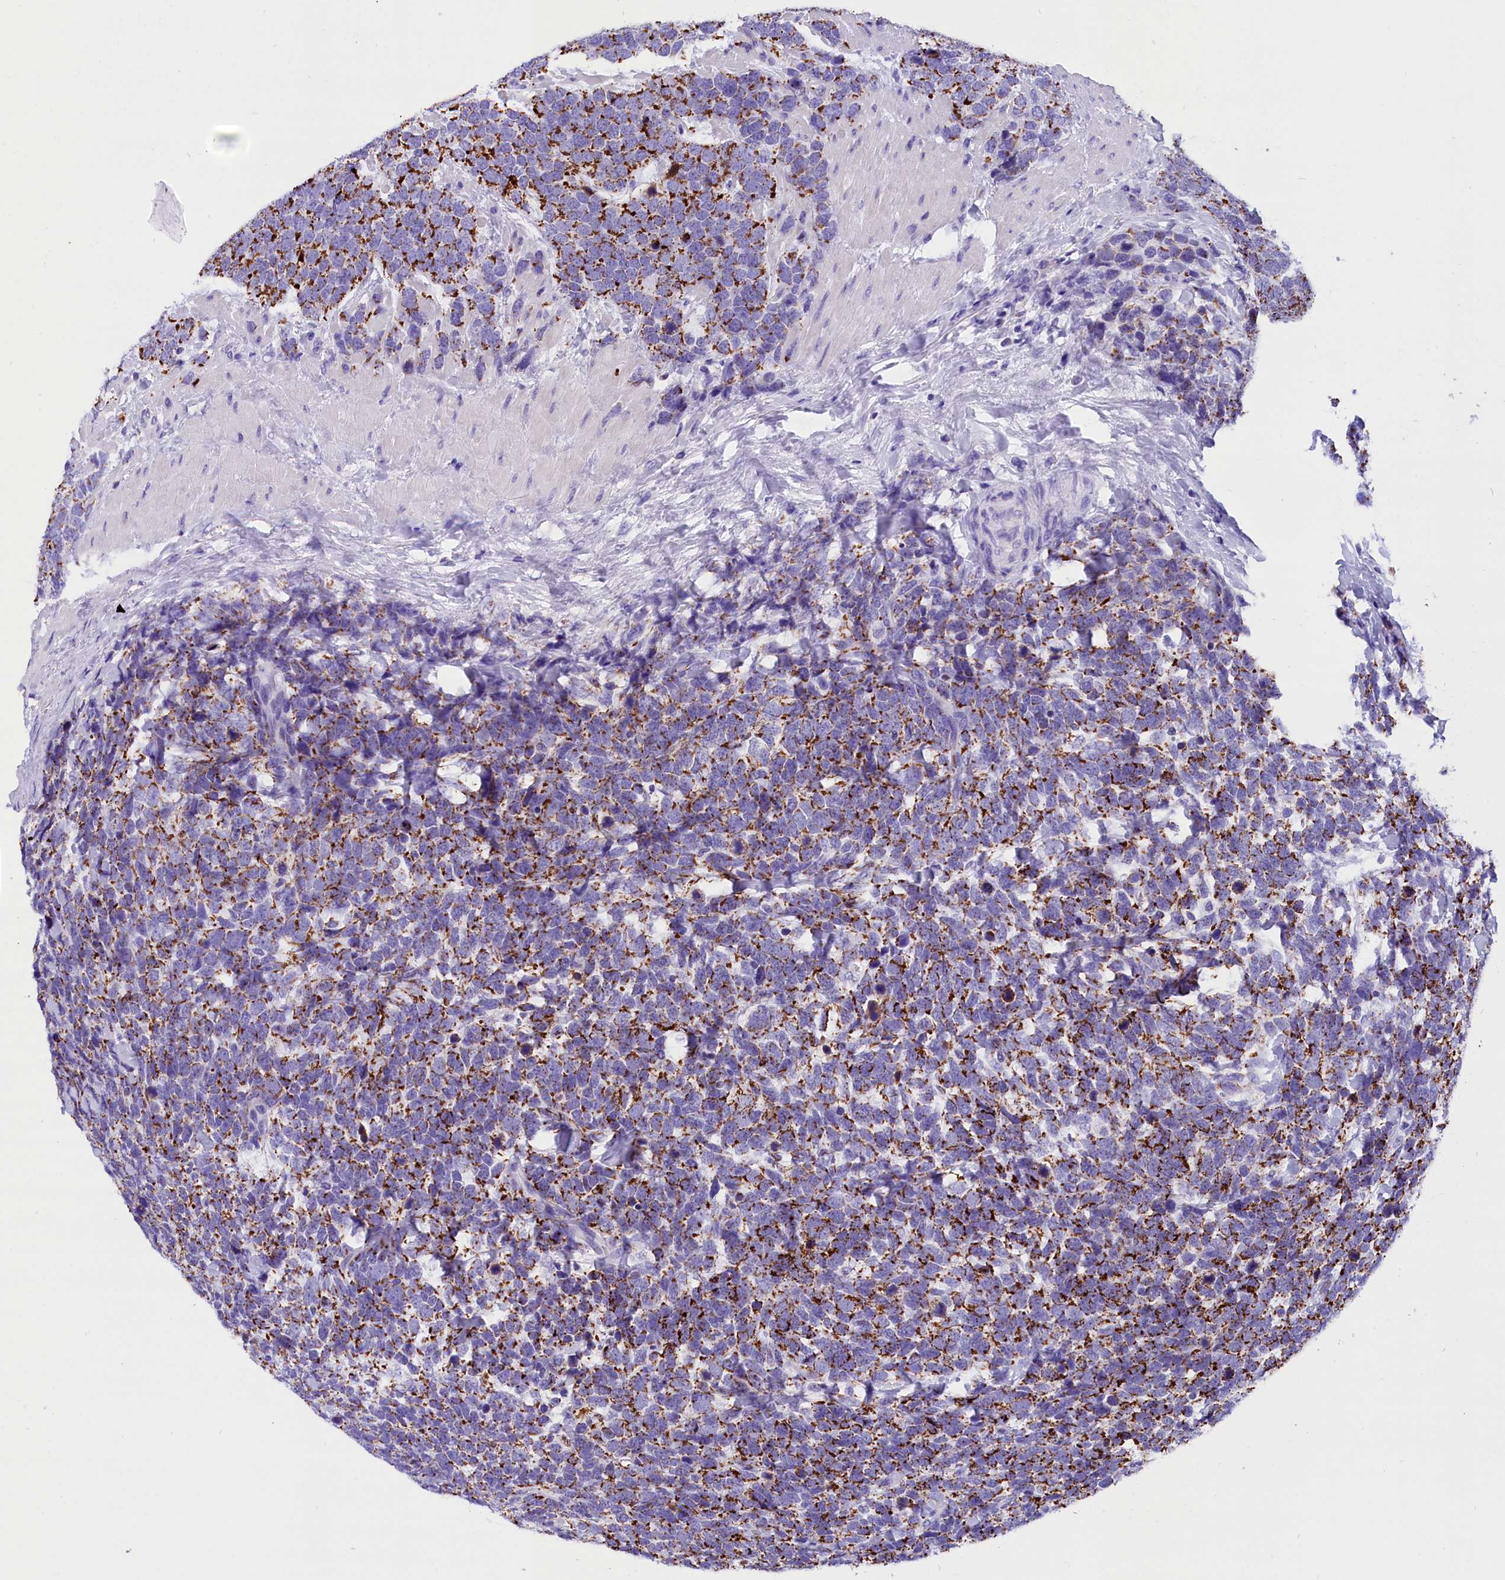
{"staining": {"intensity": "strong", "quantity": "25%-75%", "location": "cytoplasmic/membranous"}, "tissue": "urothelial cancer", "cell_type": "Tumor cells", "image_type": "cancer", "snomed": [{"axis": "morphology", "description": "Urothelial carcinoma, High grade"}, {"axis": "topography", "description": "Urinary bladder"}], "caption": "Protein expression analysis of urothelial cancer exhibits strong cytoplasmic/membranous expression in approximately 25%-75% of tumor cells. The protein of interest is stained brown, and the nuclei are stained in blue (DAB IHC with brightfield microscopy, high magnification).", "gene": "ABAT", "patient": {"sex": "female", "age": 82}}